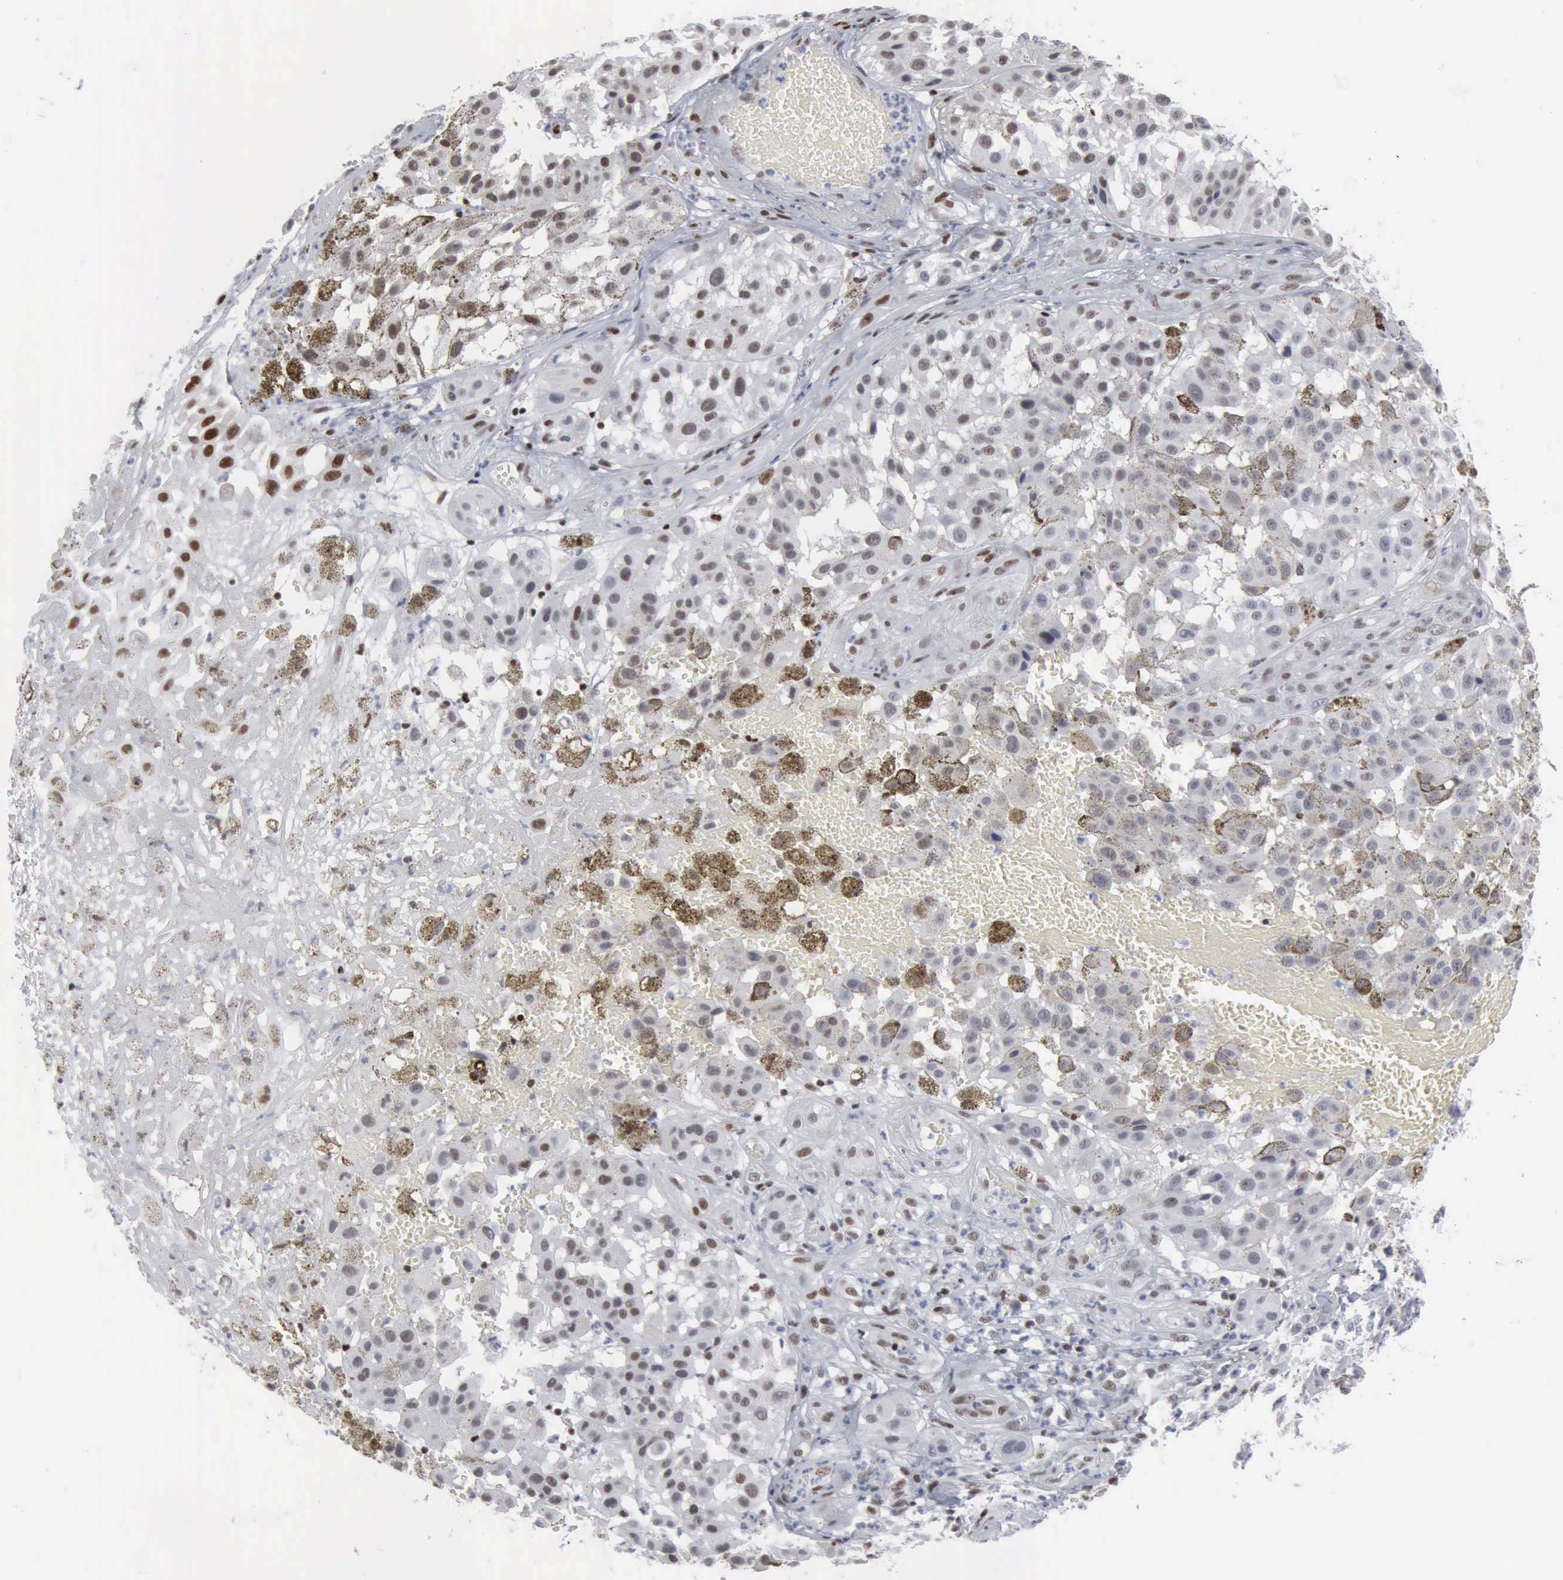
{"staining": {"intensity": "weak", "quantity": "<25%", "location": "nuclear"}, "tissue": "melanoma", "cell_type": "Tumor cells", "image_type": "cancer", "snomed": [{"axis": "morphology", "description": "Malignant melanoma, NOS"}, {"axis": "topography", "description": "Skin"}], "caption": "The micrograph reveals no significant positivity in tumor cells of malignant melanoma.", "gene": "XPA", "patient": {"sex": "female", "age": 64}}